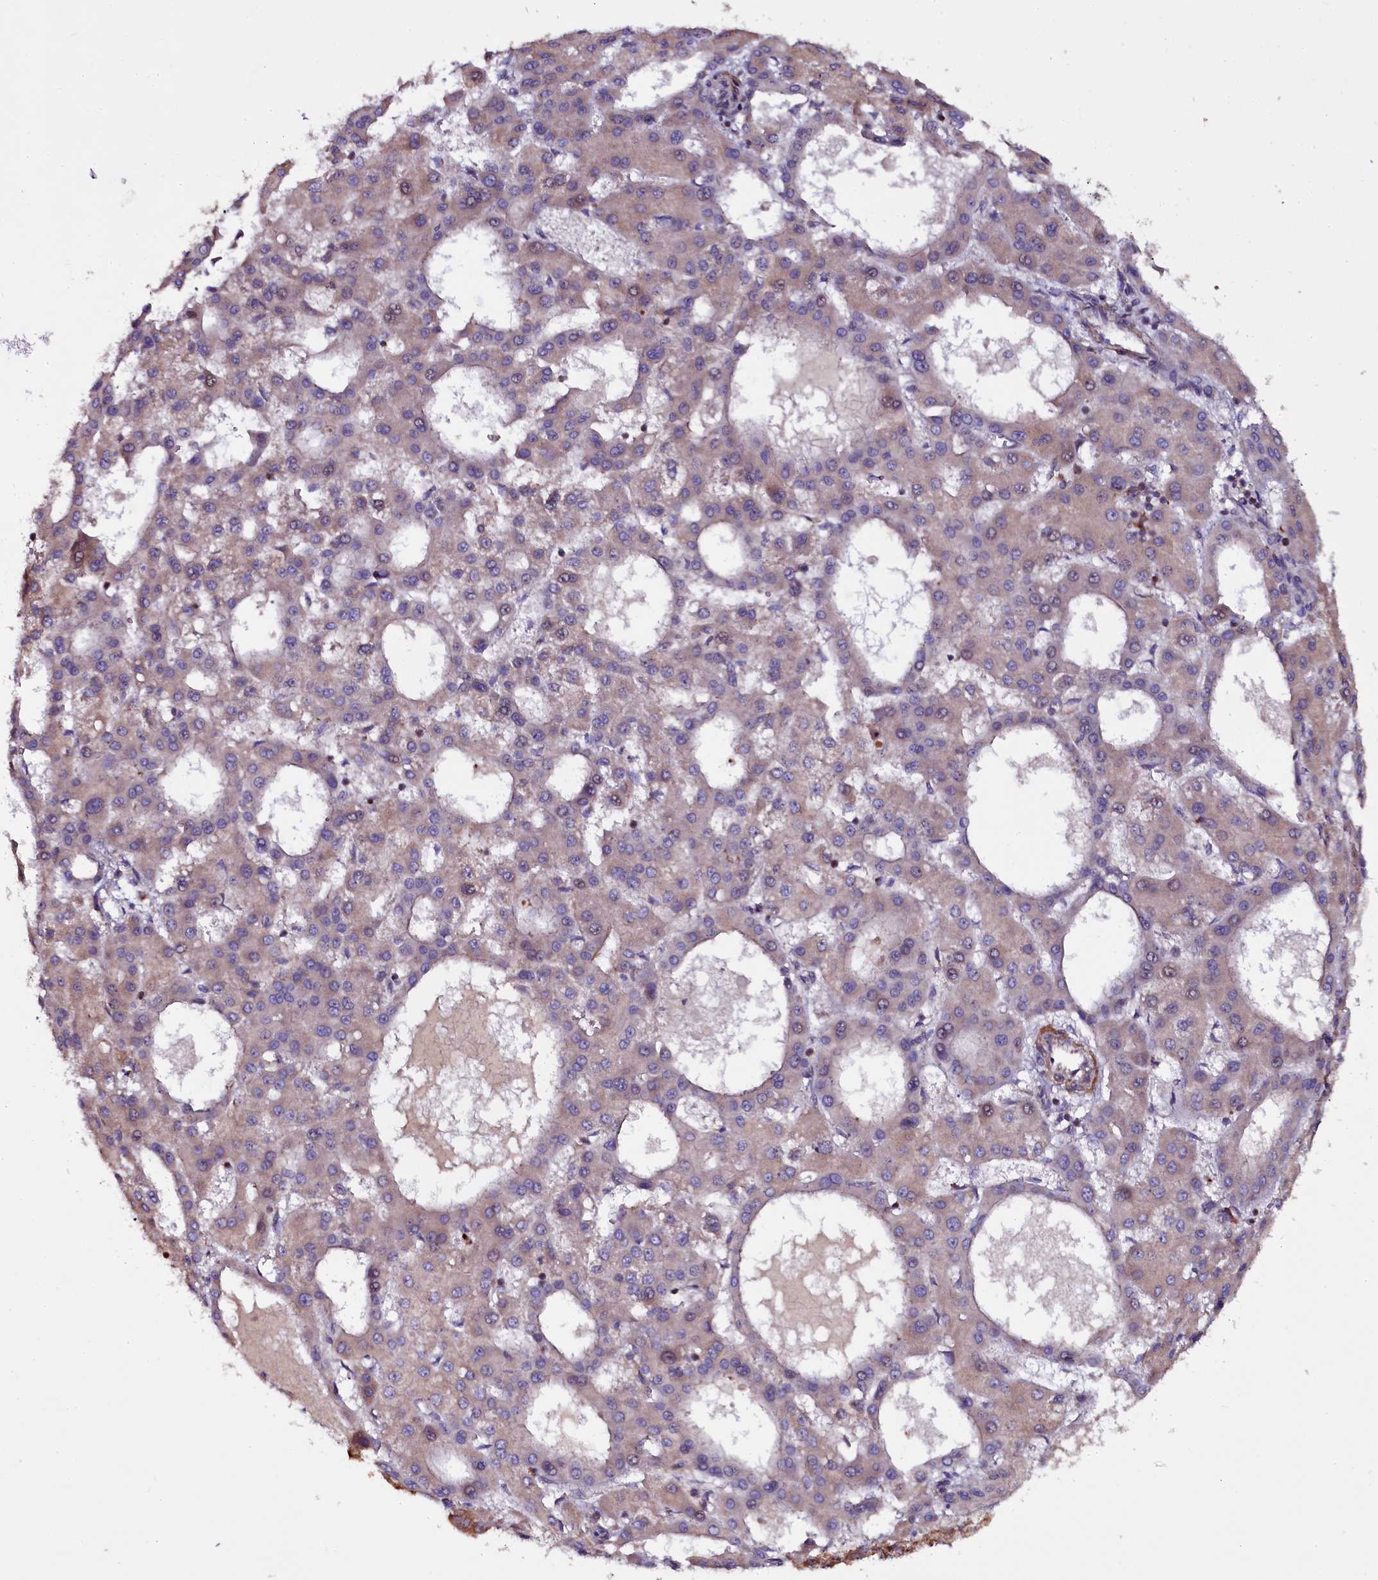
{"staining": {"intensity": "weak", "quantity": "<25%", "location": "cytoplasmic/membranous"}, "tissue": "liver cancer", "cell_type": "Tumor cells", "image_type": "cancer", "snomed": [{"axis": "morphology", "description": "Carcinoma, Hepatocellular, NOS"}, {"axis": "topography", "description": "Liver"}], "caption": "IHC histopathology image of human liver cancer (hepatocellular carcinoma) stained for a protein (brown), which demonstrates no positivity in tumor cells.", "gene": "NAA80", "patient": {"sex": "male", "age": 47}}